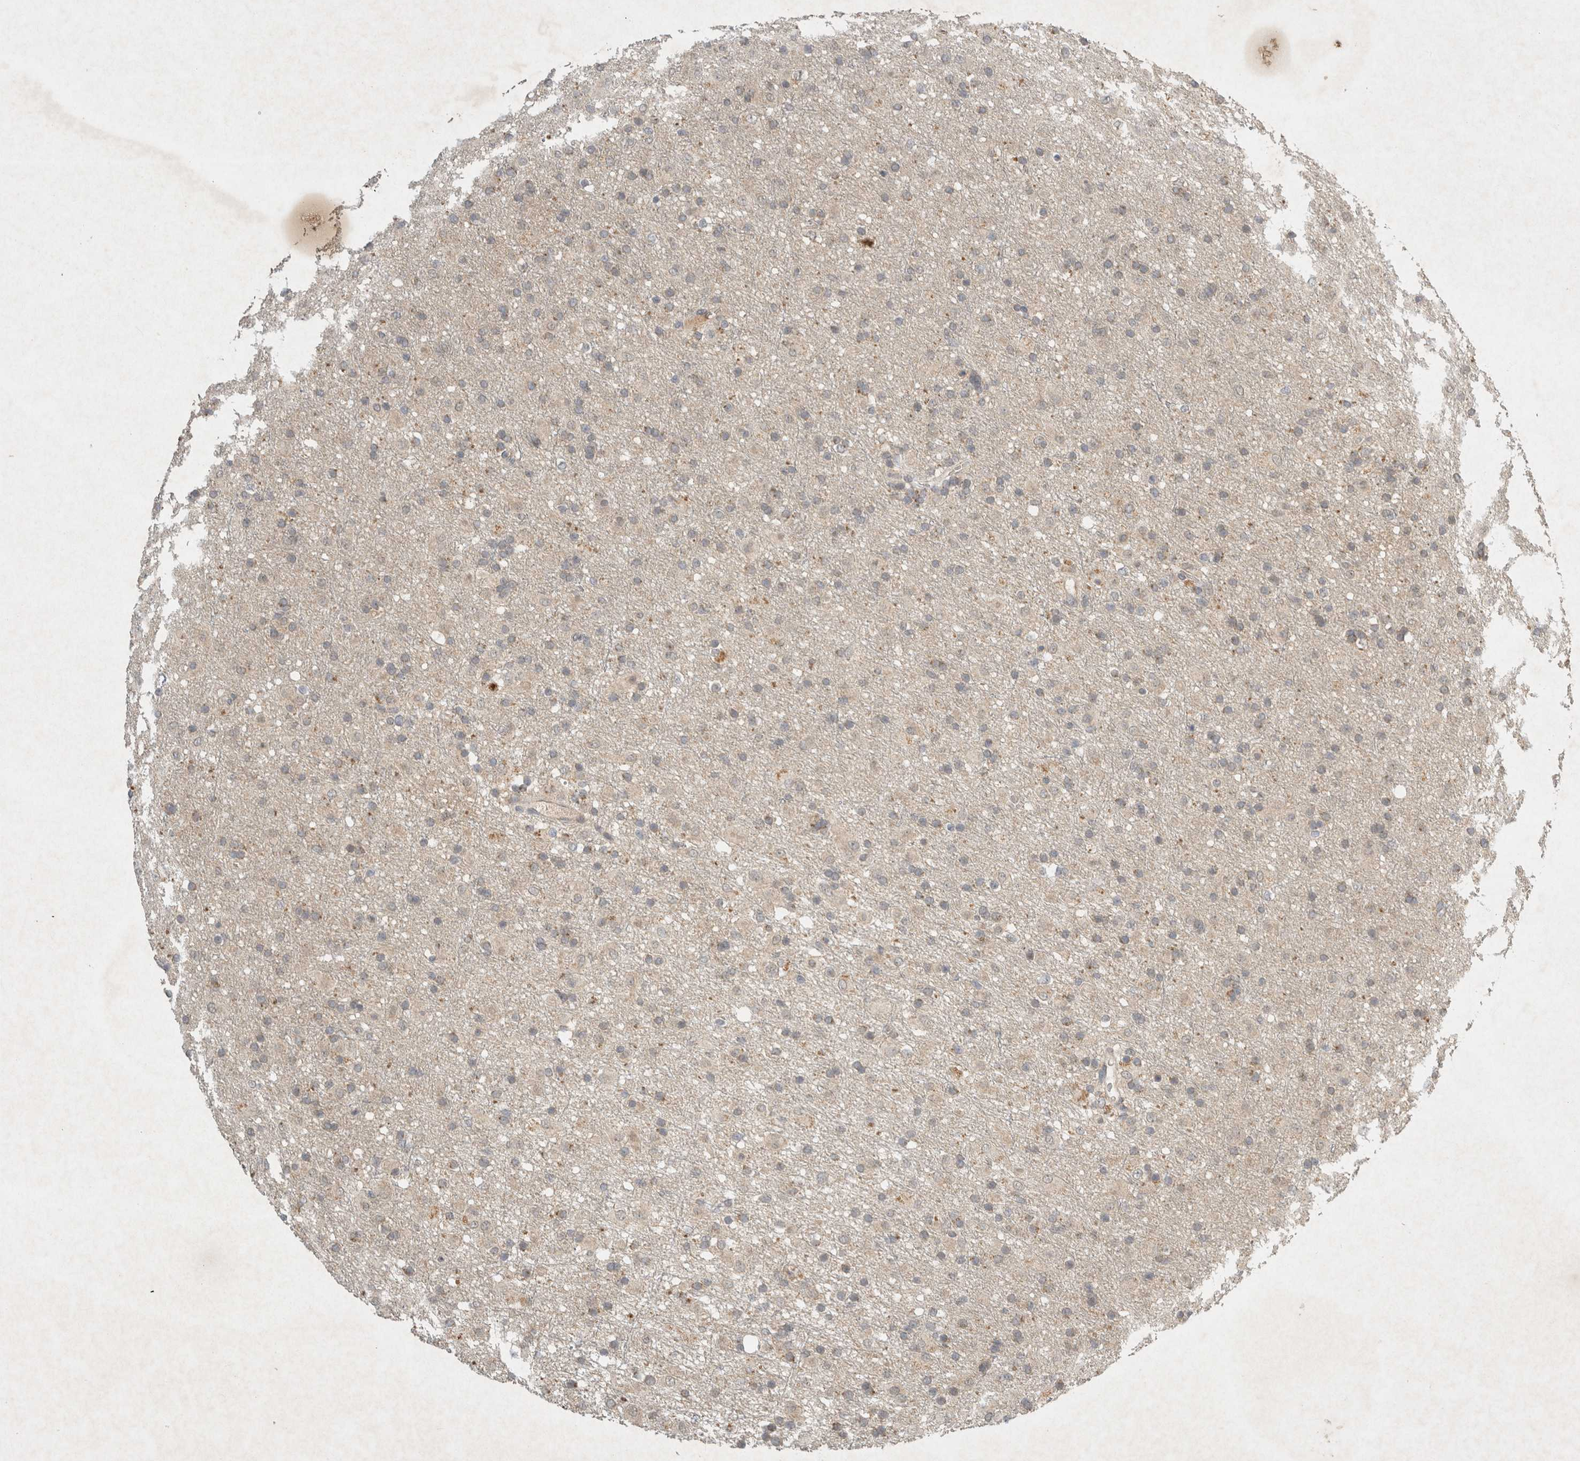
{"staining": {"intensity": "weak", "quantity": "<25%", "location": "cytoplasmic/membranous"}, "tissue": "glioma", "cell_type": "Tumor cells", "image_type": "cancer", "snomed": [{"axis": "morphology", "description": "Glioma, malignant, Low grade"}, {"axis": "topography", "description": "Brain"}], "caption": "DAB immunohistochemical staining of malignant glioma (low-grade) exhibits no significant positivity in tumor cells.", "gene": "LOXL2", "patient": {"sex": "male", "age": 65}}